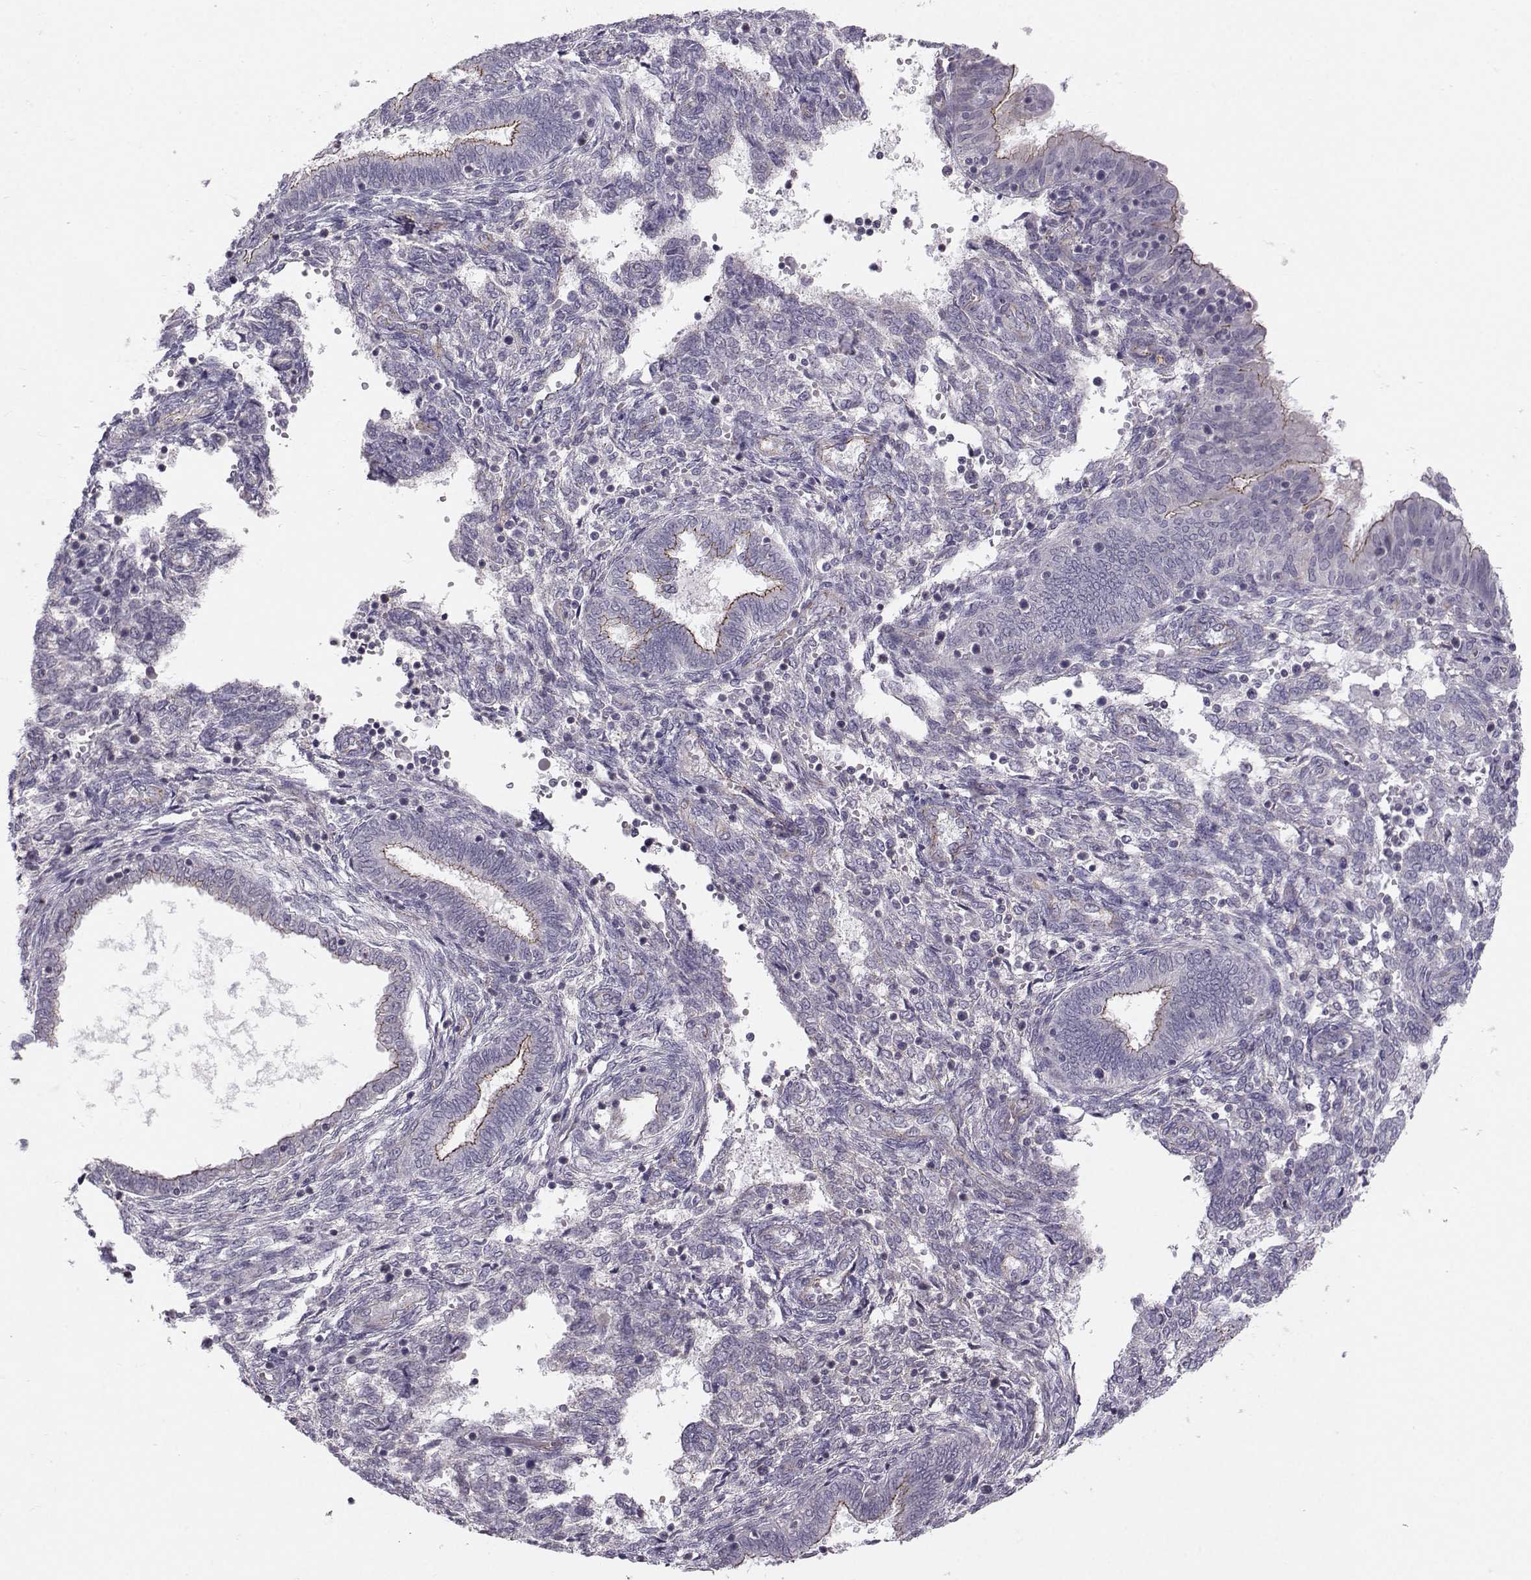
{"staining": {"intensity": "negative", "quantity": "none", "location": "none"}, "tissue": "endometrium", "cell_type": "Cells in endometrial stroma", "image_type": "normal", "snomed": [{"axis": "morphology", "description": "Normal tissue, NOS"}, {"axis": "topography", "description": "Endometrium"}], "caption": "DAB (3,3'-diaminobenzidine) immunohistochemical staining of normal endometrium demonstrates no significant expression in cells in endometrial stroma. (DAB (3,3'-diaminobenzidine) IHC with hematoxylin counter stain).", "gene": "MAST1", "patient": {"sex": "female", "age": 42}}